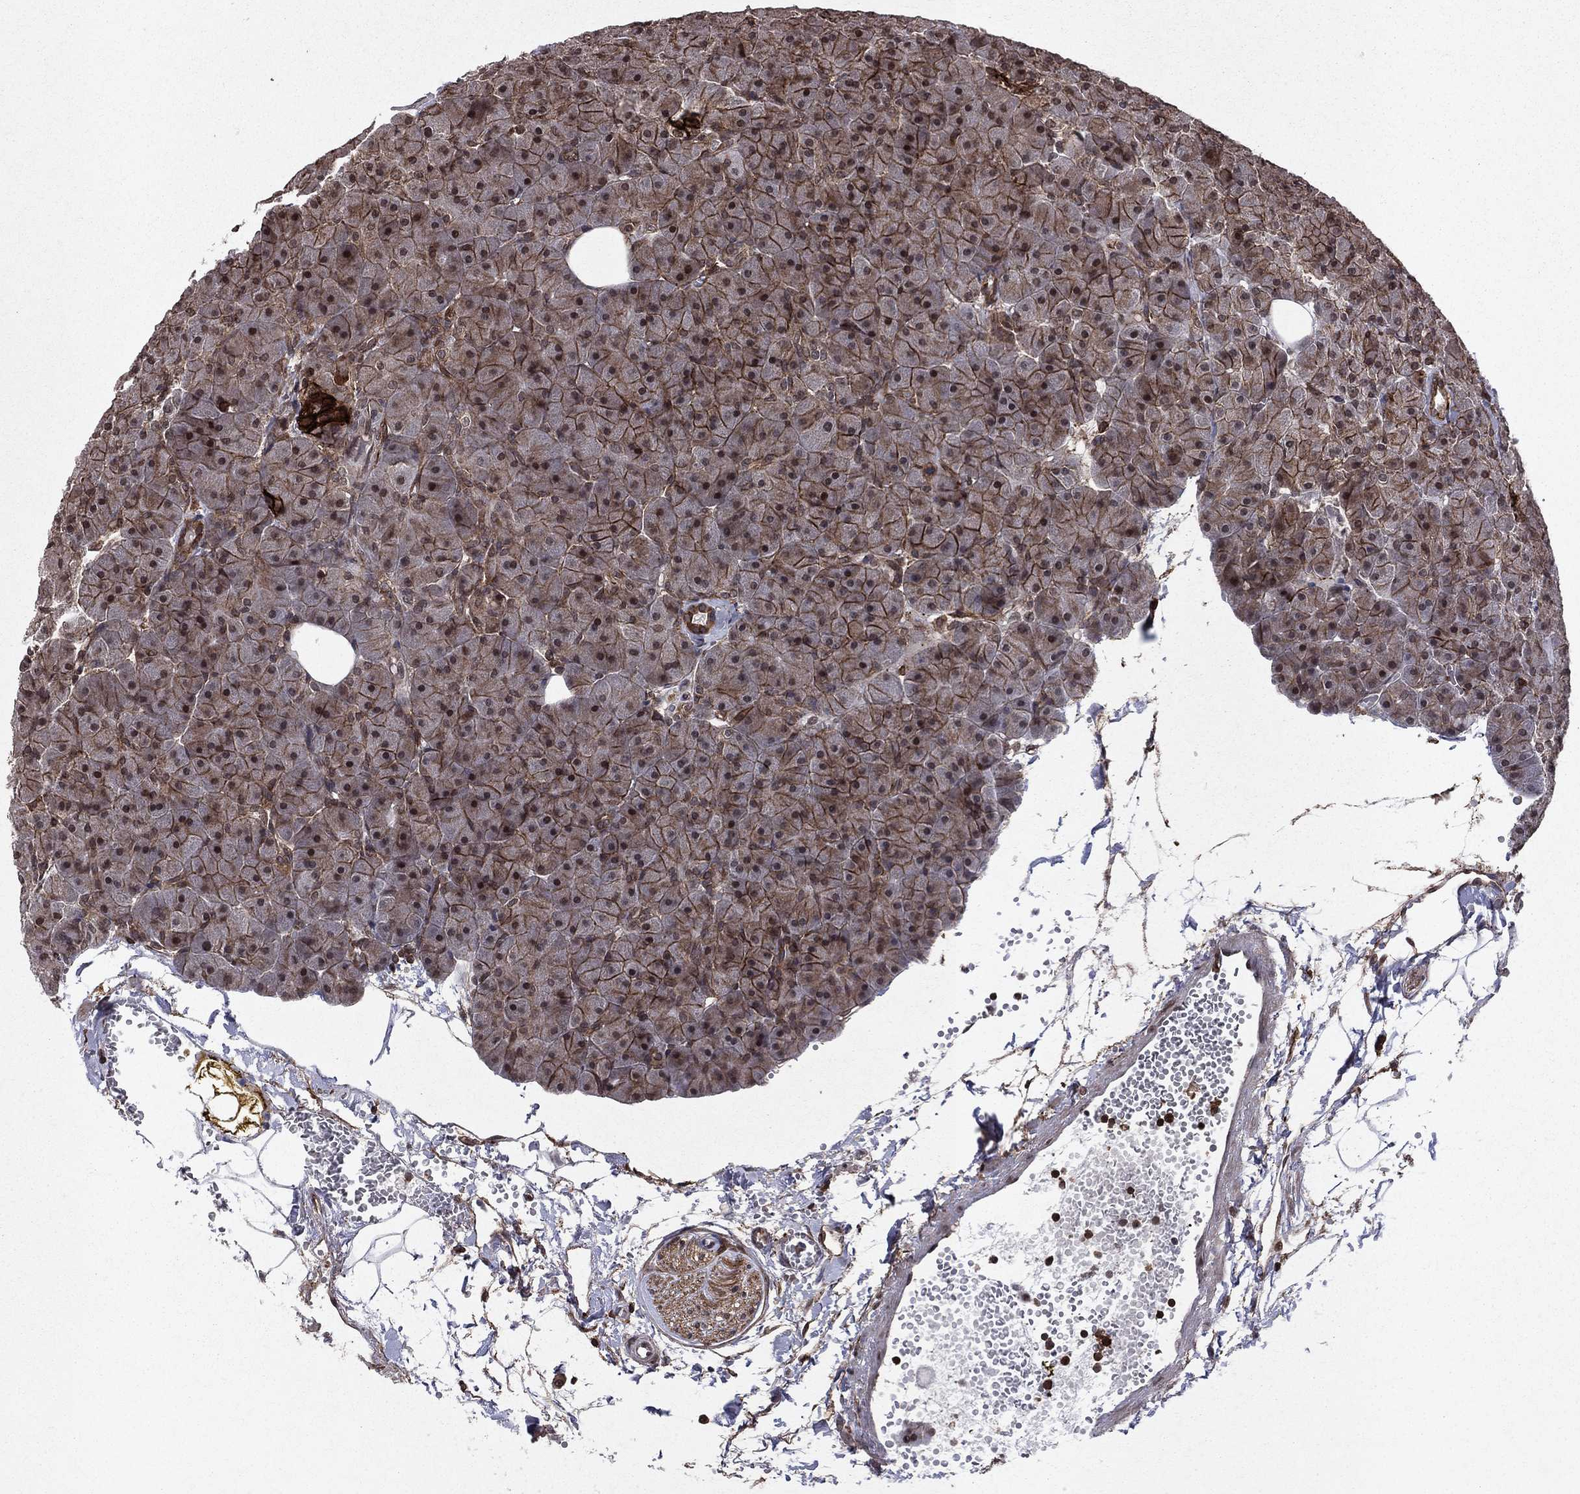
{"staining": {"intensity": "strong", "quantity": ">75%", "location": "cytoplasmic/membranous,nuclear"}, "tissue": "pancreas", "cell_type": "Exocrine glandular cells", "image_type": "normal", "snomed": [{"axis": "morphology", "description": "Normal tissue, NOS"}, {"axis": "topography", "description": "Pancreas"}], "caption": "A histopathology image of human pancreas stained for a protein reveals strong cytoplasmic/membranous,nuclear brown staining in exocrine glandular cells.", "gene": "SSX2IP", "patient": {"sex": "male", "age": 61}}